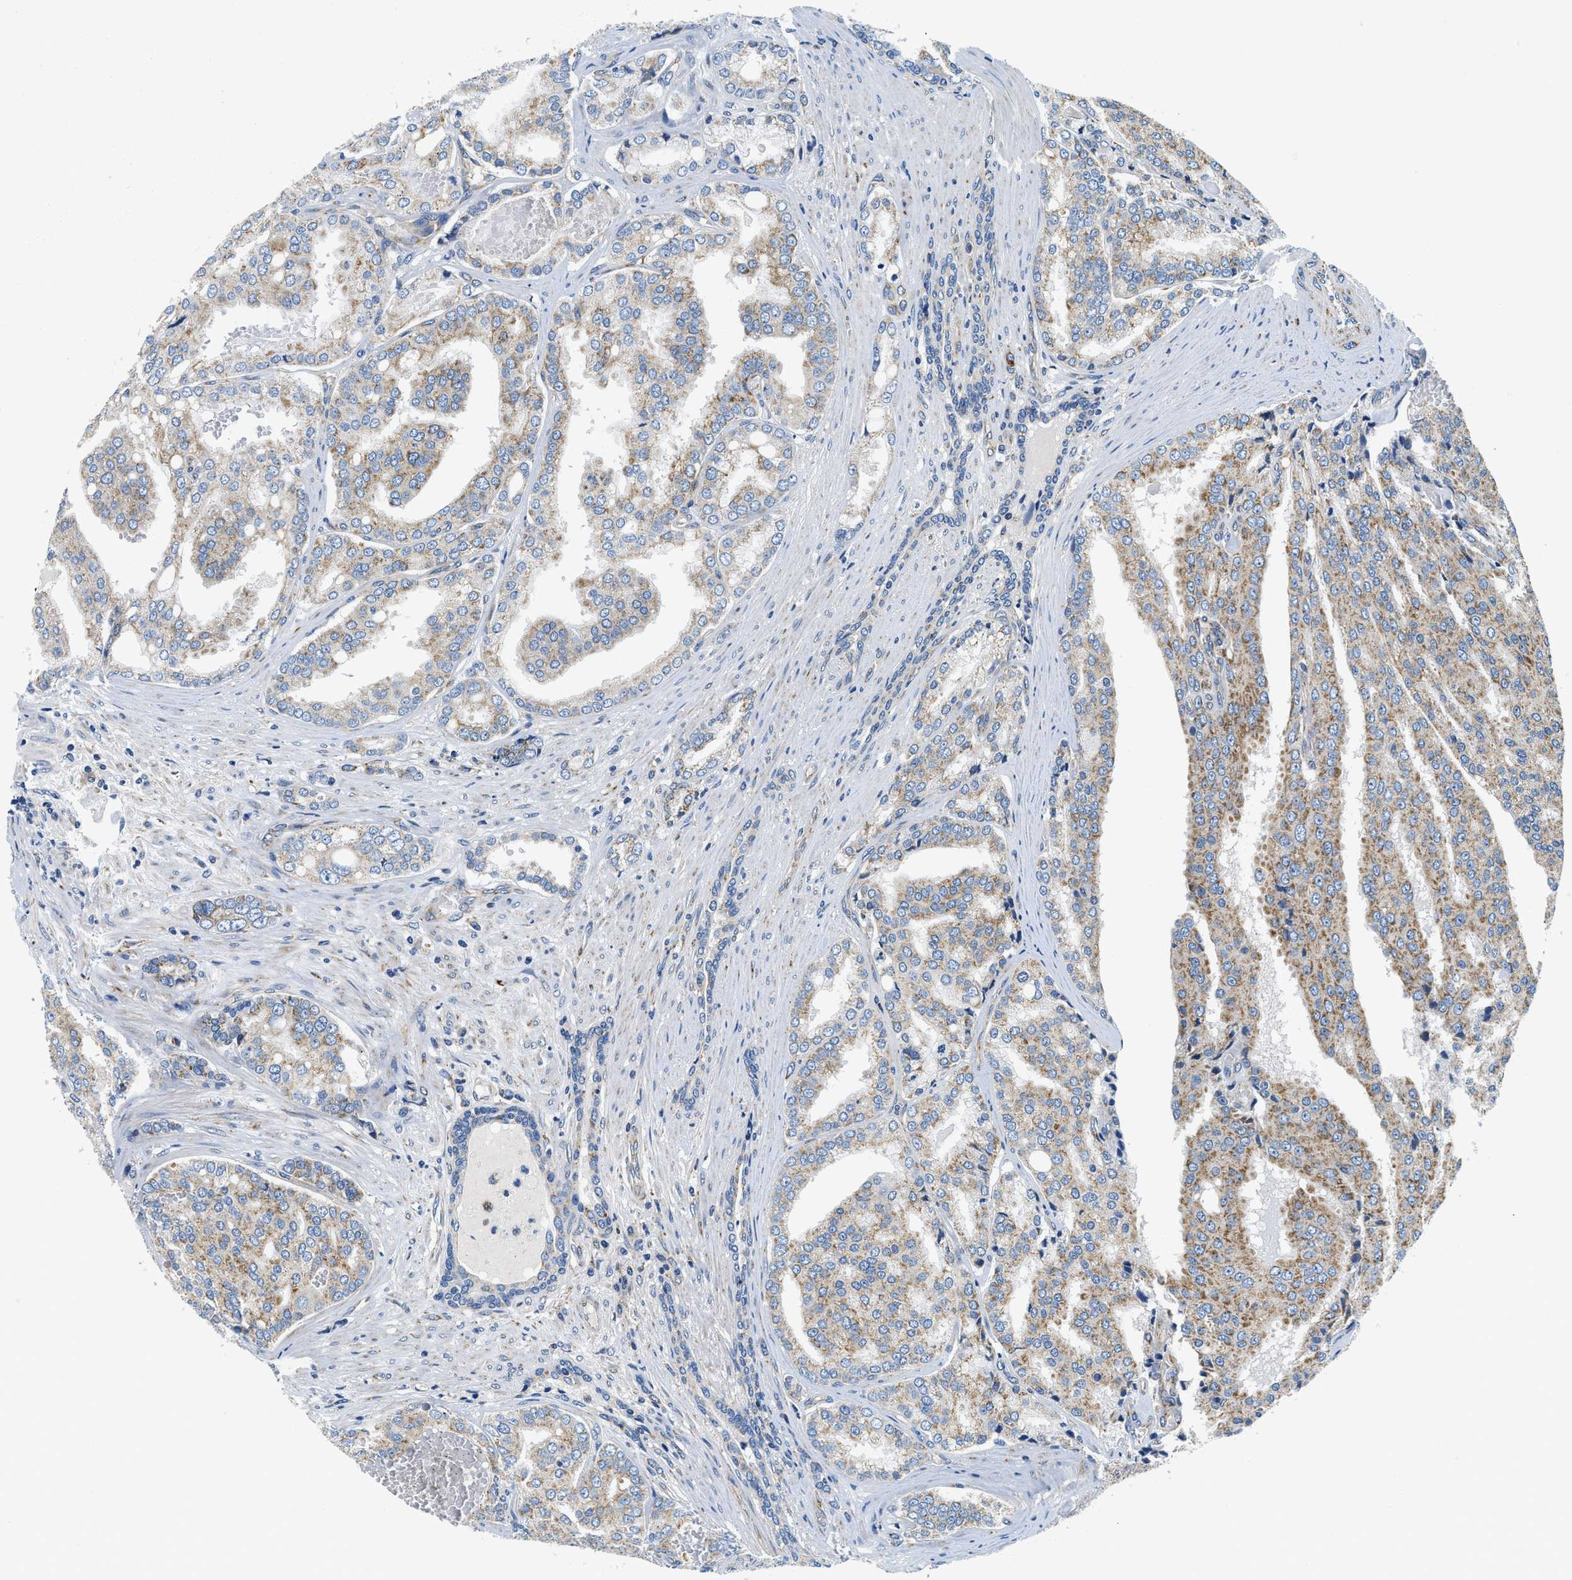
{"staining": {"intensity": "weak", "quantity": "25%-75%", "location": "cytoplasmic/membranous"}, "tissue": "prostate cancer", "cell_type": "Tumor cells", "image_type": "cancer", "snomed": [{"axis": "morphology", "description": "Adenocarcinoma, High grade"}, {"axis": "topography", "description": "Prostate"}], "caption": "High-grade adenocarcinoma (prostate) stained with a protein marker shows weak staining in tumor cells.", "gene": "SAMD4B", "patient": {"sex": "male", "age": 50}}